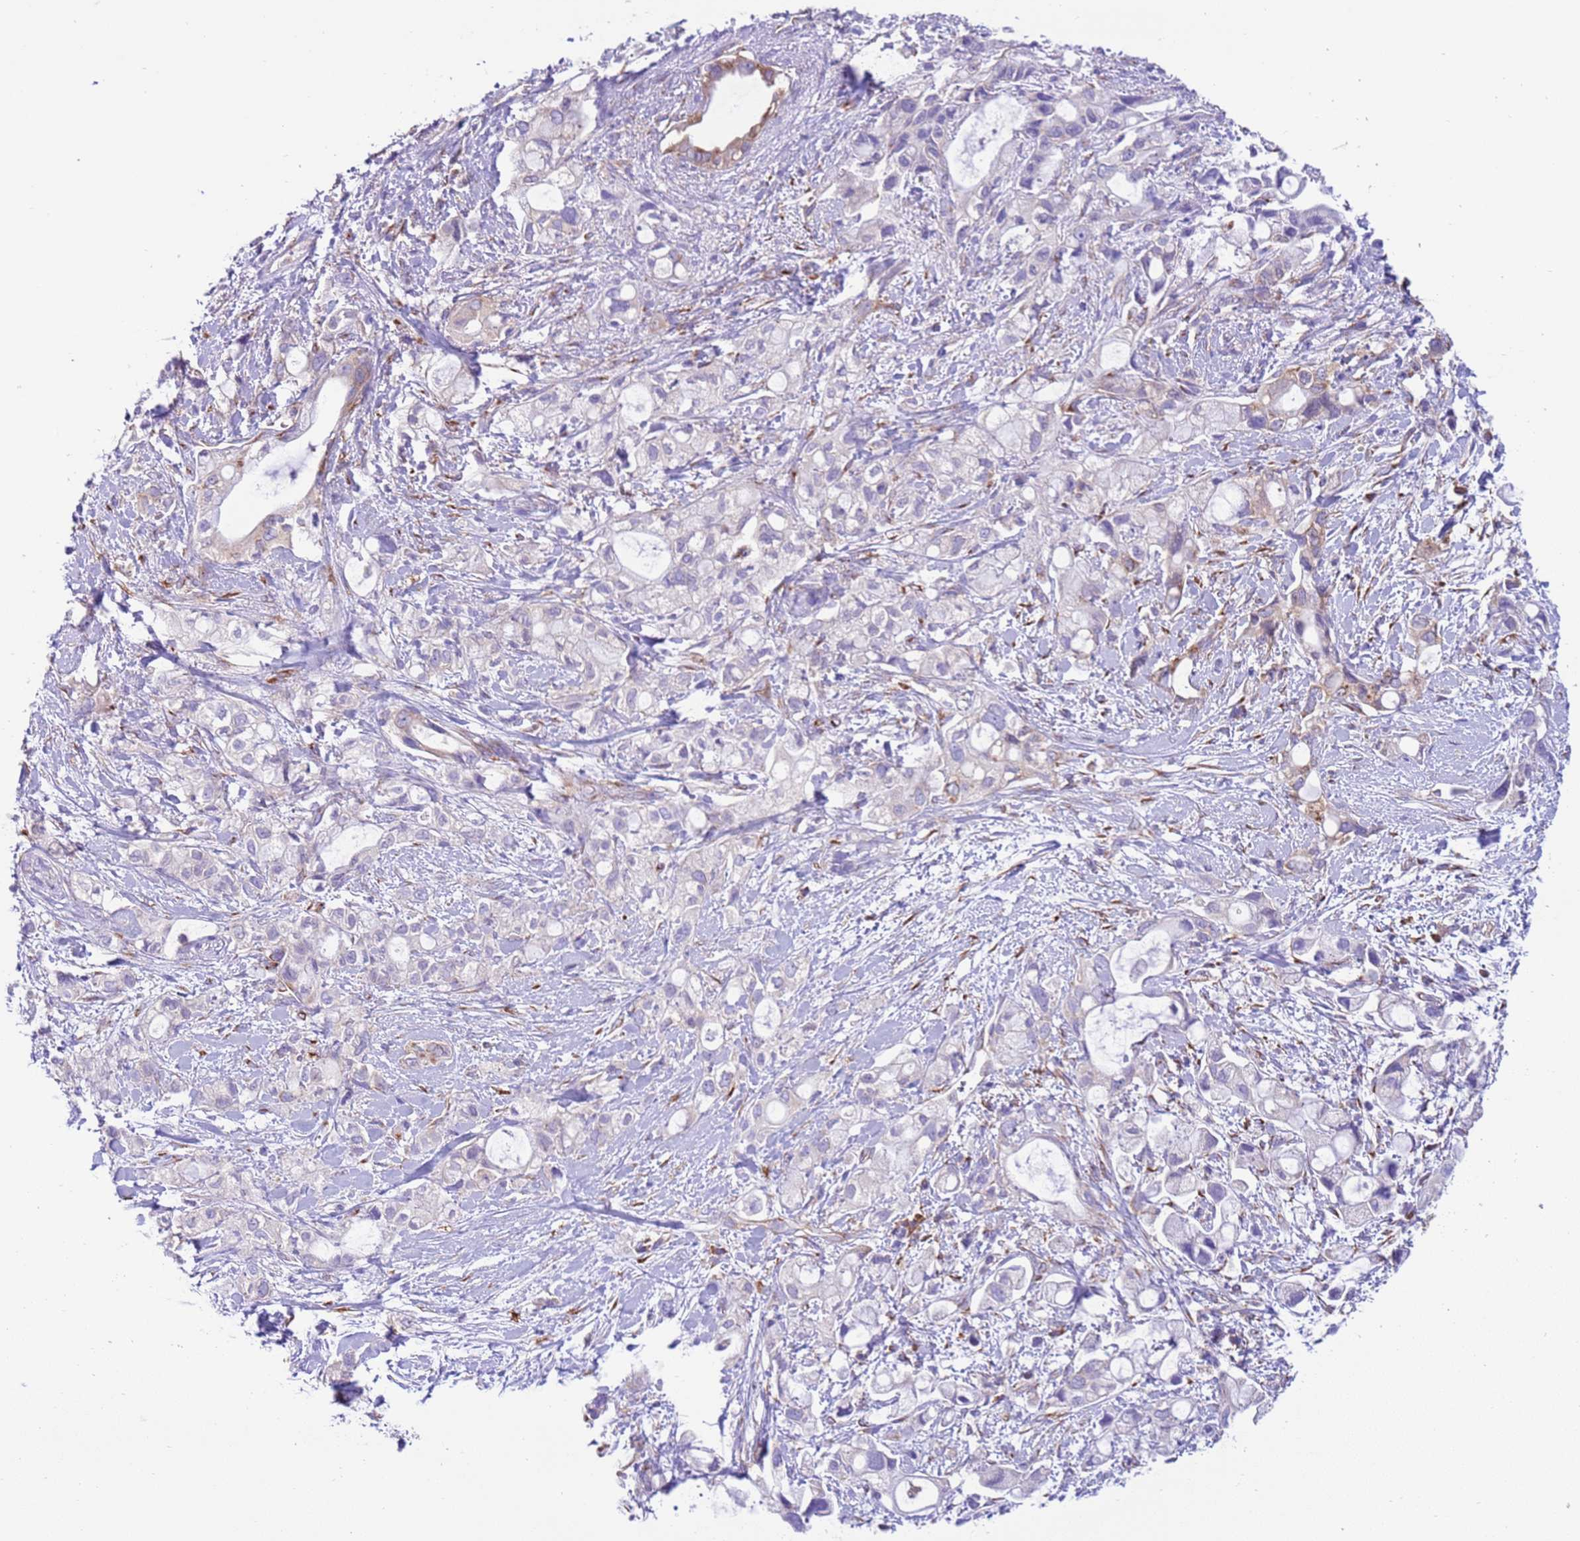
{"staining": {"intensity": "moderate", "quantity": "<25%", "location": "cytoplasmic/membranous"}, "tissue": "pancreatic cancer", "cell_type": "Tumor cells", "image_type": "cancer", "snomed": [{"axis": "morphology", "description": "Adenocarcinoma, NOS"}, {"axis": "topography", "description": "Pancreas"}], "caption": "Immunohistochemical staining of human pancreatic cancer (adenocarcinoma) exhibits low levels of moderate cytoplasmic/membranous expression in approximately <25% of tumor cells. (DAB (3,3'-diaminobenzidine) IHC, brown staining for protein, blue staining for nuclei).", "gene": "VARS1", "patient": {"sex": "female", "age": 56}}